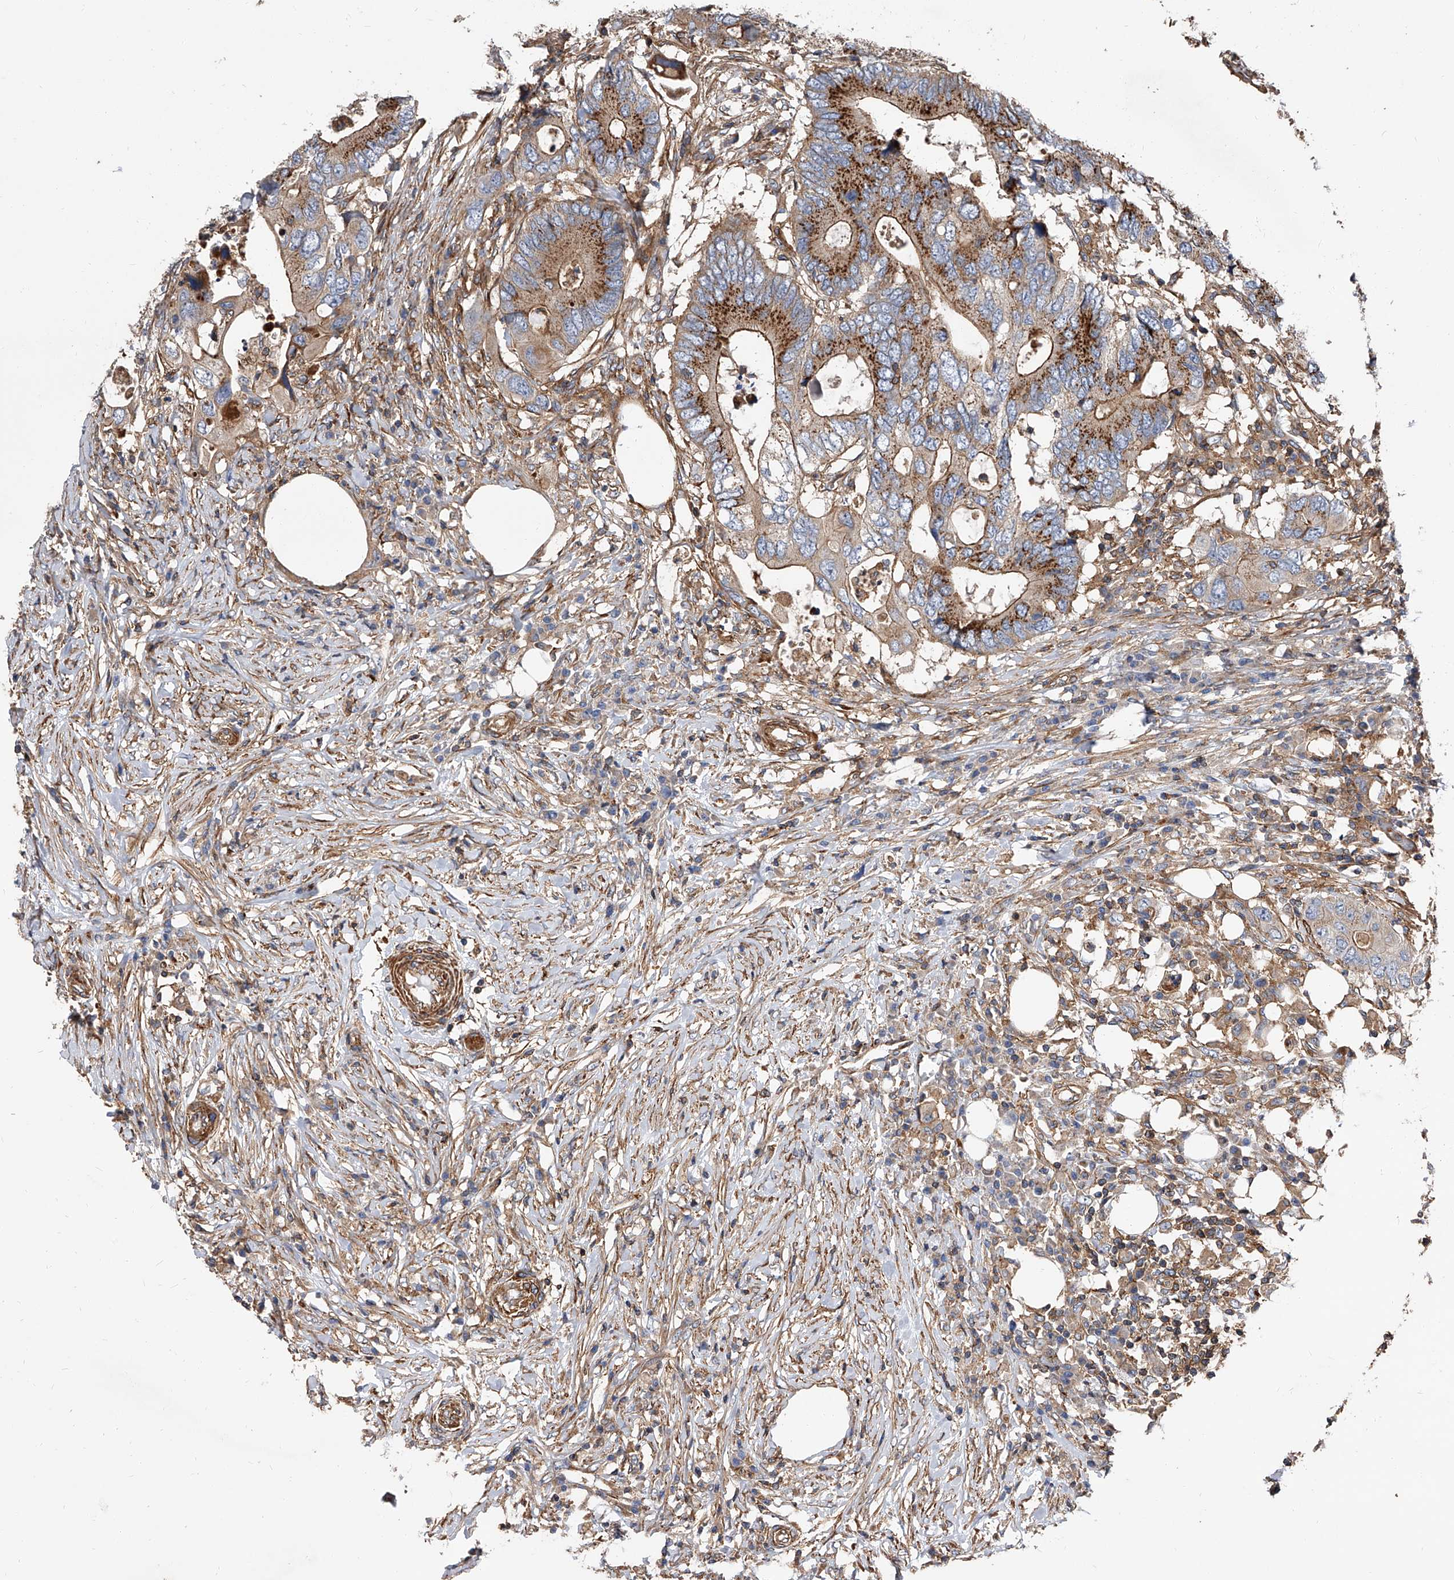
{"staining": {"intensity": "moderate", "quantity": ">75%", "location": "cytoplasmic/membranous"}, "tissue": "colorectal cancer", "cell_type": "Tumor cells", "image_type": "cancer", "snomed": [{"axis": "morphology", "description": "Adenocarcinoma, NOS"}, {"axis": "topography", "description": "Colon"}], "caption": "Immunohistochemical staining of colorectal cancer (adenocarcinoma) shows medium levels of moderate cytoplasmic/membranous protein positivity in approximately >75% of tumor cells. (DAB (3,3'-diaminobenzidine) IHC with brightfield microscopy, high magnification).", "gene": "PISD", "patient": {"sex": "male", "age": 71}}